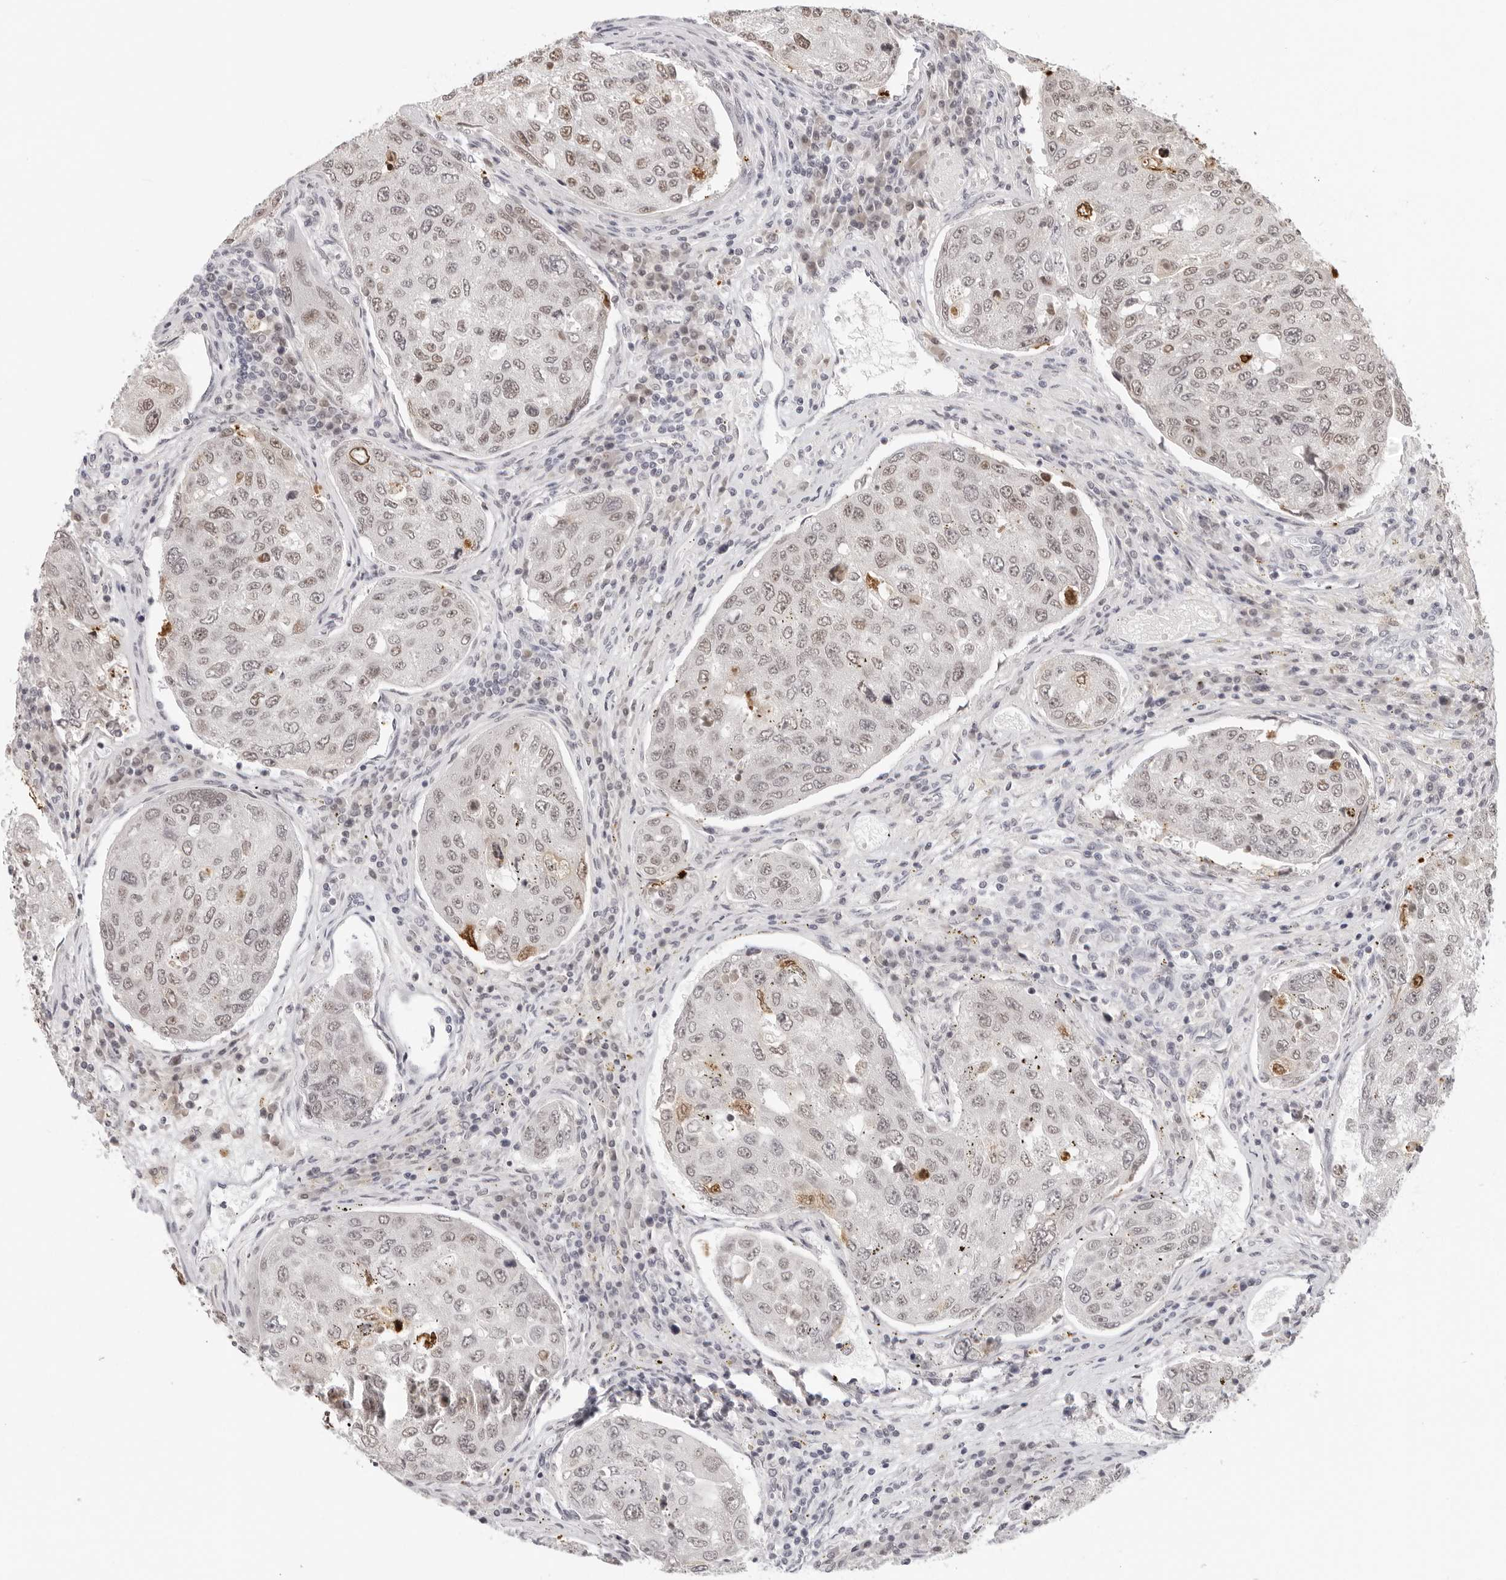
{"staining": {"intensity": "moderate", "quantity": ">75%", "location": "nuclear"}, "tissue": "urothelial cancer", "cell_type": "Tumor cells", "image_type": "cancer", "snomed": [{"axis": "morphology", "description": "Urothelial carcinoma, High grade"}, {"axis": "topography", "description": "Lymph node"}, {"axis": "topography", "description": "Urinary bladder"}], "caption": "High-magnification brightfield microscopy of urothelial carcinoma (high-grade) stained with DAB (3,3'-diaminobenzidine) (brown) and counterstained with hematoxylin (blue). tumor cells exhibit moderate nuclear staining is appreciated in about>75% of cells. The staining is performed using DAB (3,3'-diaminobenzidine) brown chromogen to label protein expression. The nuclei are counter-stained blue using hematoxylin.", "gene": "MSH6", "patient": {"sex": "male", "age": 51}}